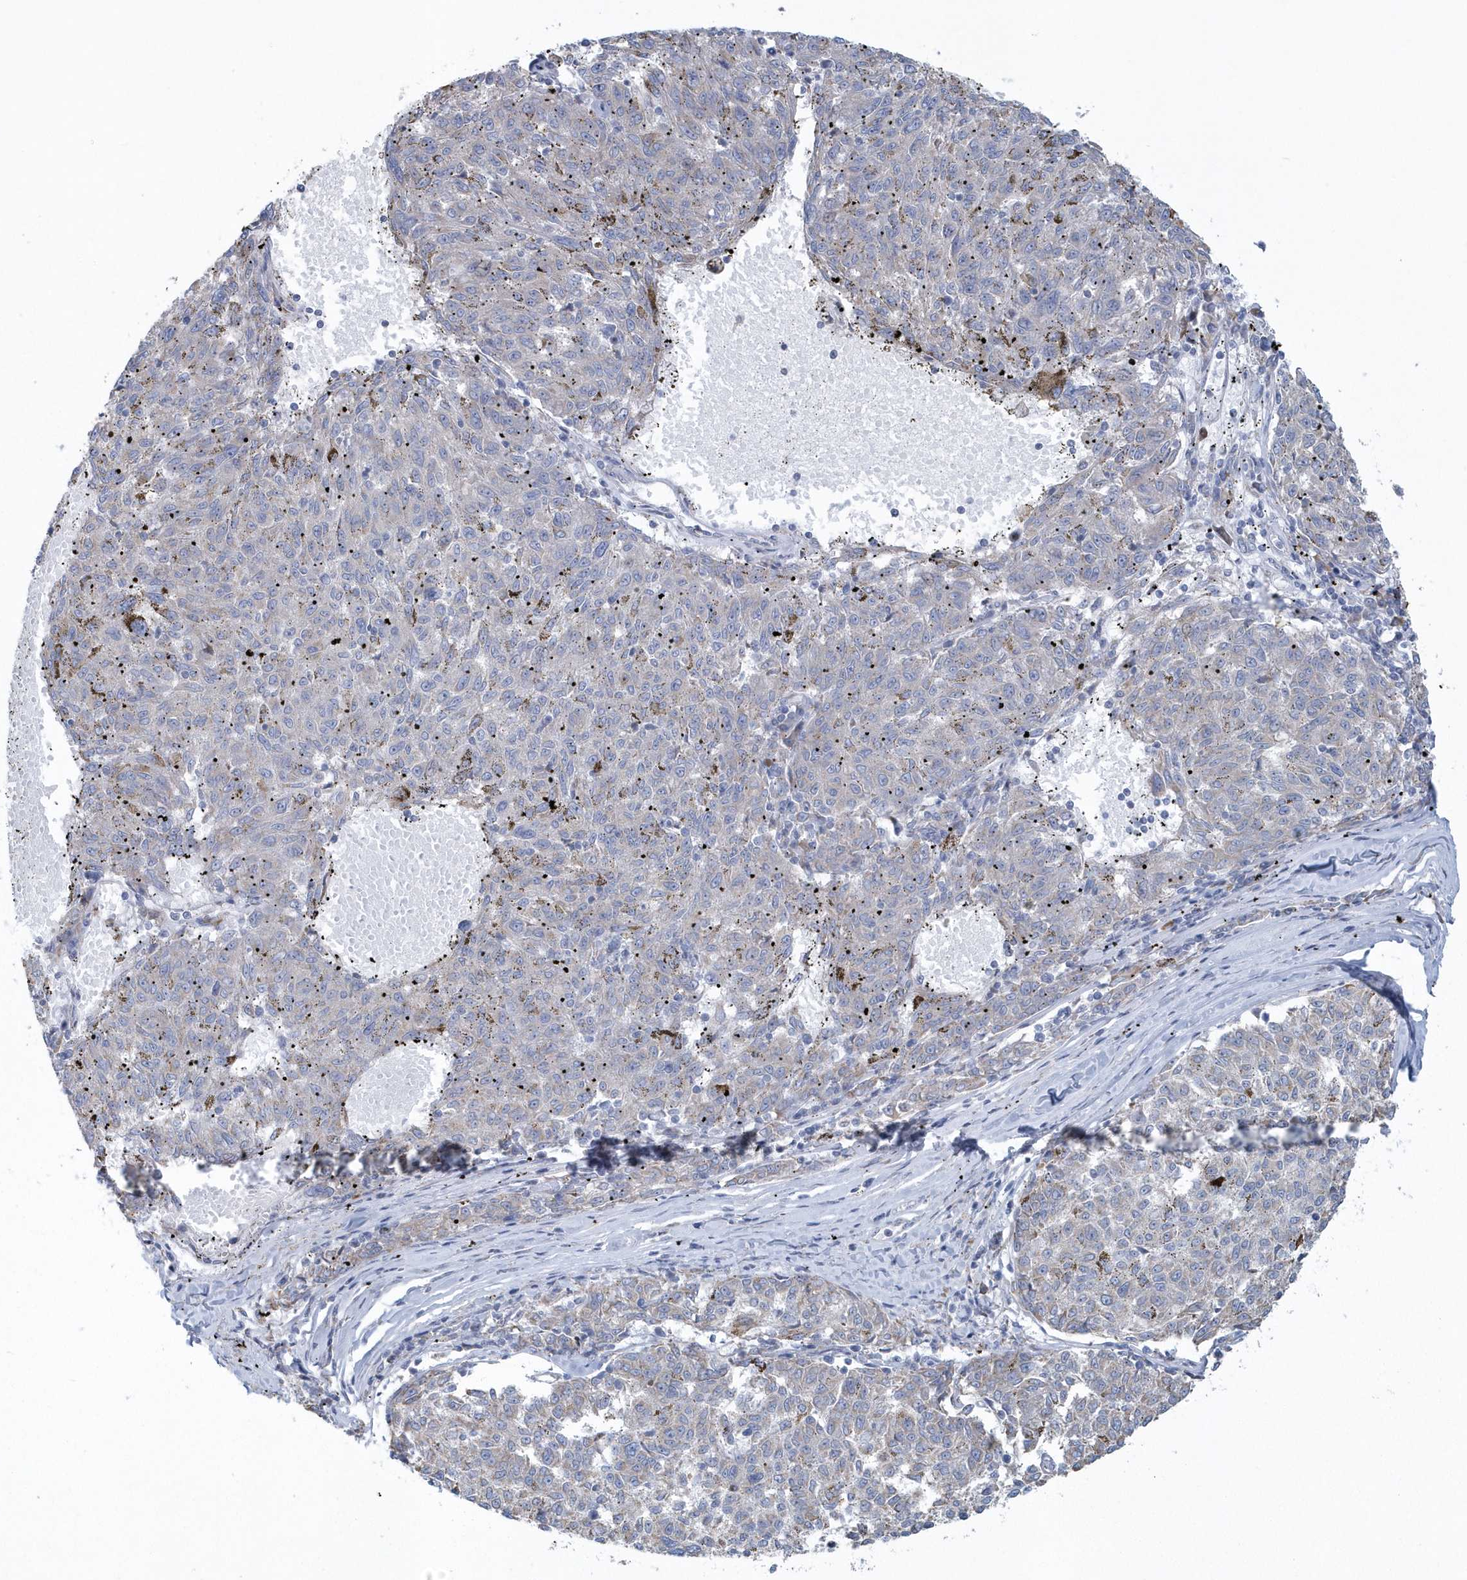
{"staining": {"intensity": "negative", "quantity": "none", "location": "none"}, "tissue": "melanoma", "cell_type": "Tumor cells", "image_type": "cancer", "snomed": [{"axis": "morphology", "description": "Malignant melanoma, NOS"}, {"axis": "topography", "description": "Skin"}], "caption": "DAB (3,3'-diaminobenzidine) immunohistochemical staining of human malignant melanoma reveals no significant expression in tumor cells.", "gene": "SPATA18", "patient": {"sex": "female", "age": 72}}